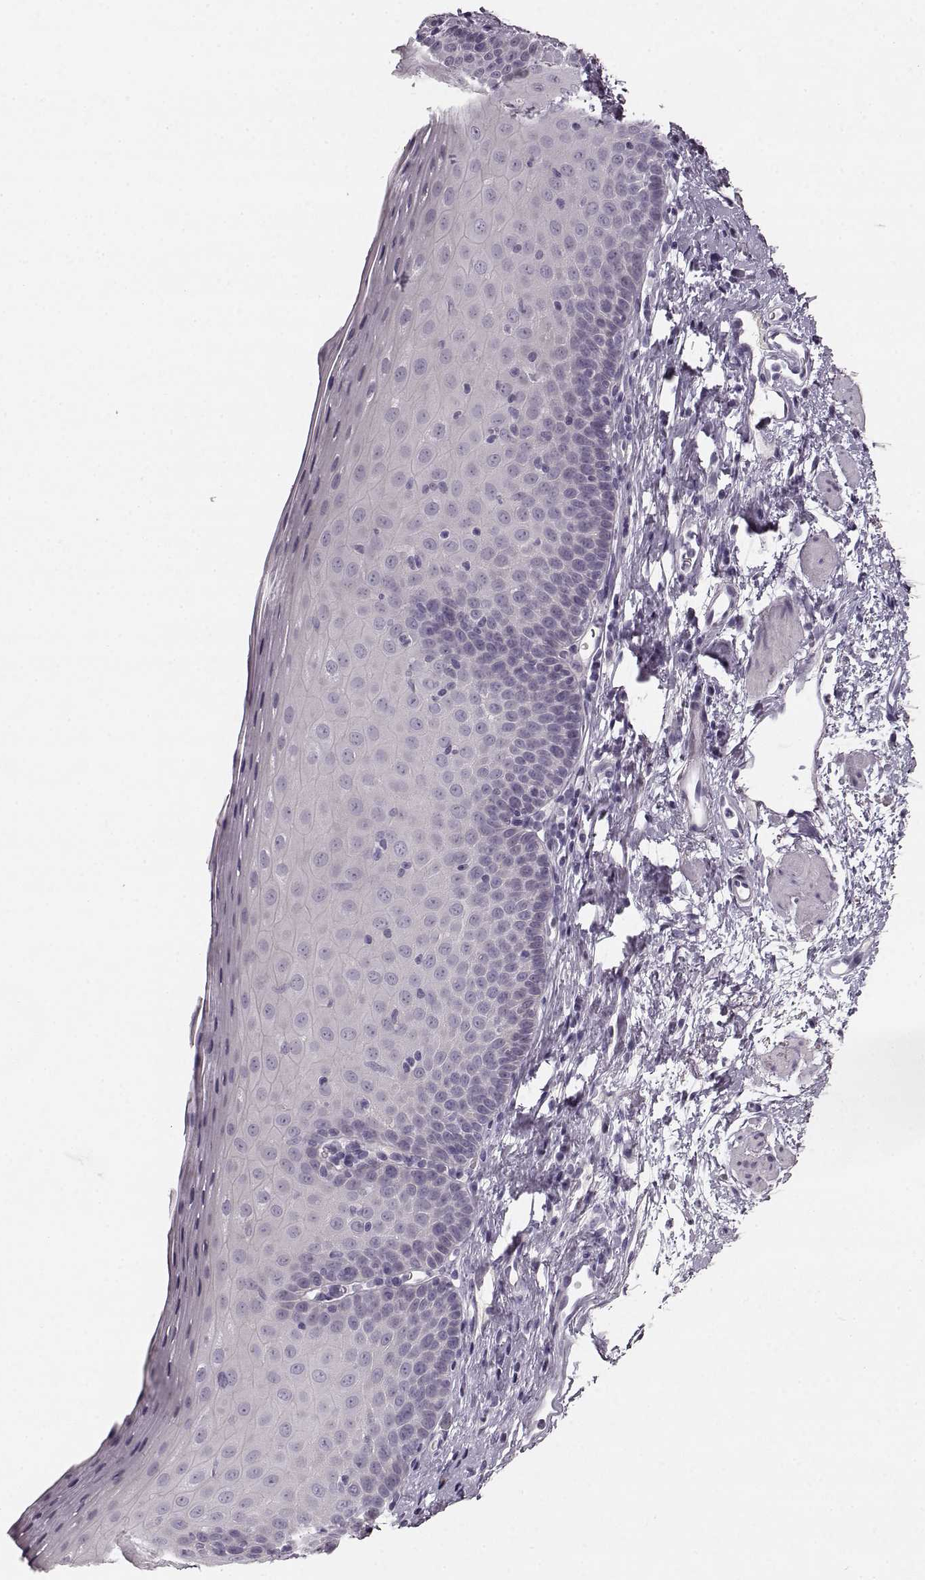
{"staining": {"intensity": "negative", "quantity": "none", "location": "none"}, "tissue": "esophagus", "cell_type": "Squamous epithelial cells", "image_type": "normal", "snomed": [{"axis": "morphology", "description": "Normal tissue, NOS"}, {"axis": "topography", "description": "Esophagus"}], "caption": "DAB (3,3'-diaminobenzidine) immunohistochemical staining of normal human esophagus displays no significant positivity in squamous epithelial cells. The staining was performed using DAB (3,3'-diaminobenzidine) to visualize the protein expression in brown, while the nuclei were stained in blue with hematoxylin (Magnification: 20x).", "gene": "KIAA0319", "patient": {"sex": "female", "age": 64}}